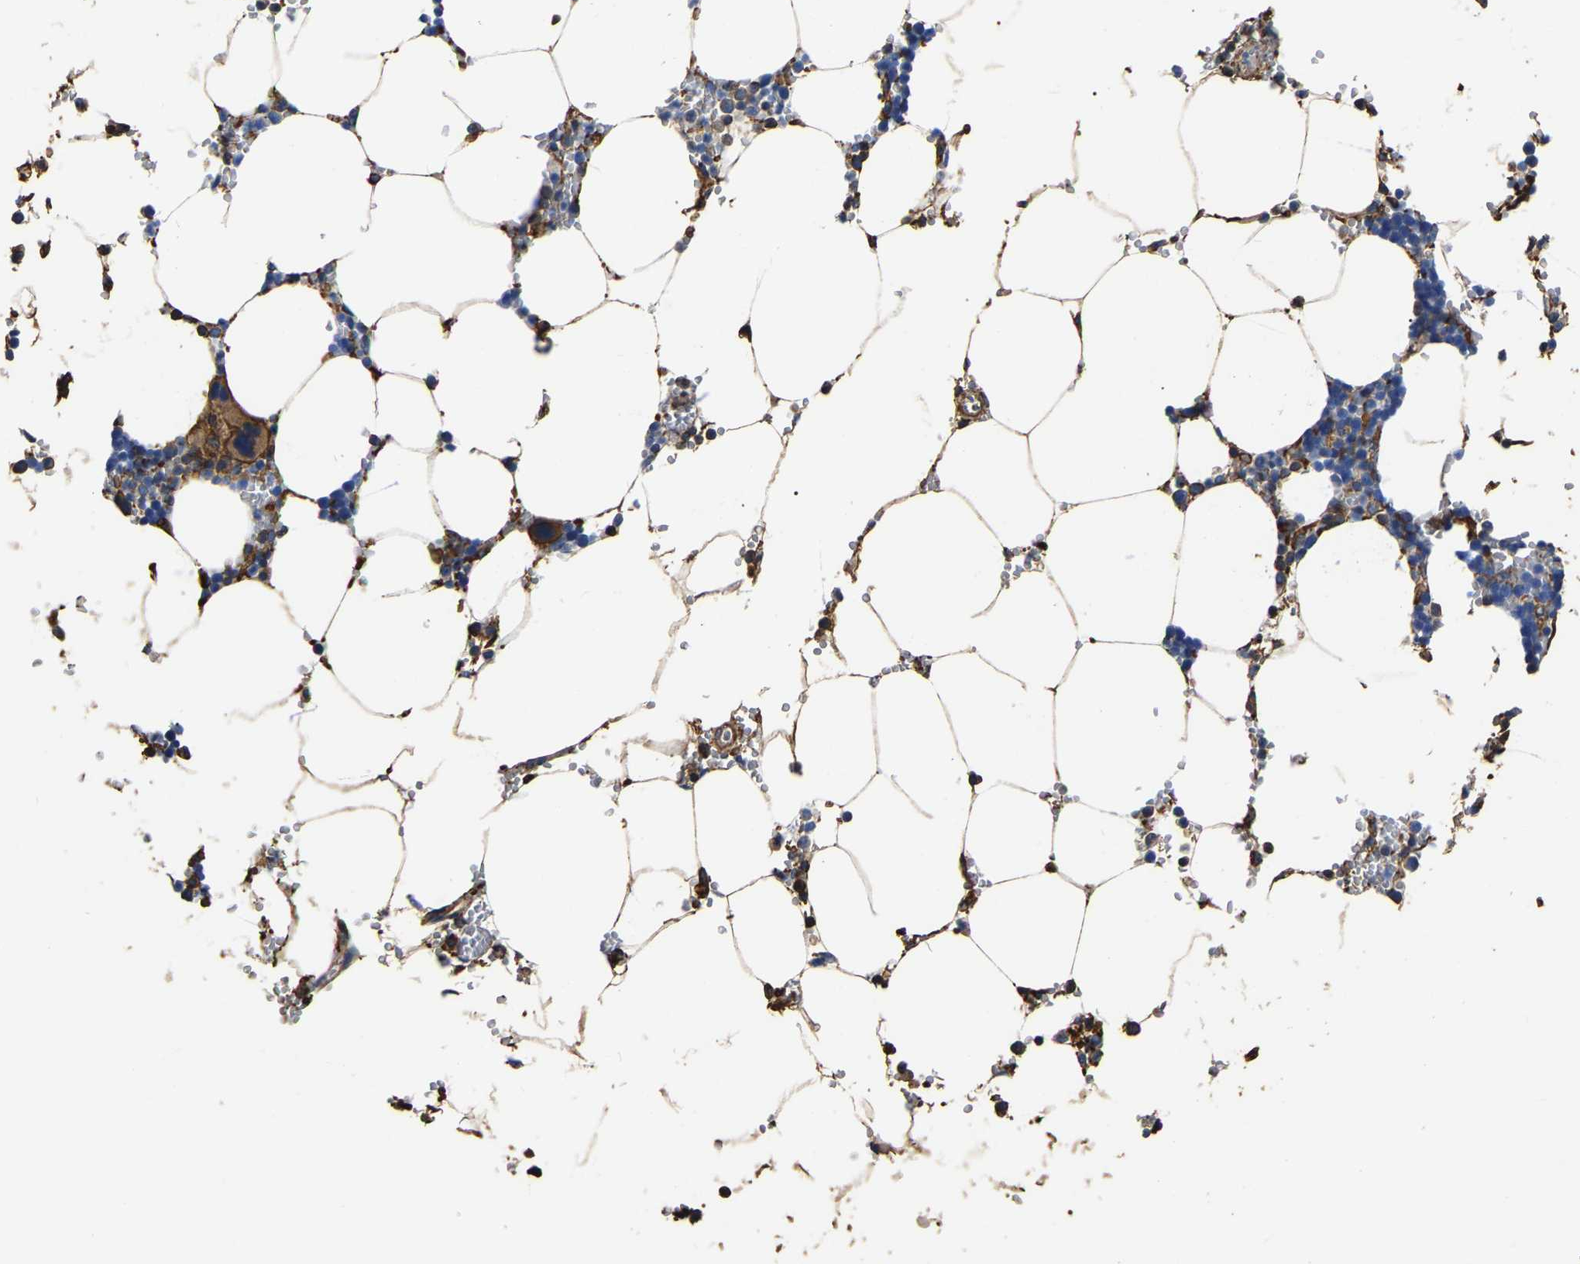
{"staining": {"intensity": "moderate", "quantity": "<25%", "location": "cytoplasmic/membranous"}, "tissue": "bone marrow", "cell_type": "Hematopoietic cells", "image_type": "normal", "snomed": [{"axis": "morphology", "description": "Normal tissue, NOS"}, {"axis": "topography", "description": "Bone marrow"}], "caption": "Protein staining of benign bone marrow demonstrates moderate cytoplasmic/membranous expression in about <25% of hematopoietic cells.", "gene": "ARMT1", "patient": {"sex": "male", "age": 70}}